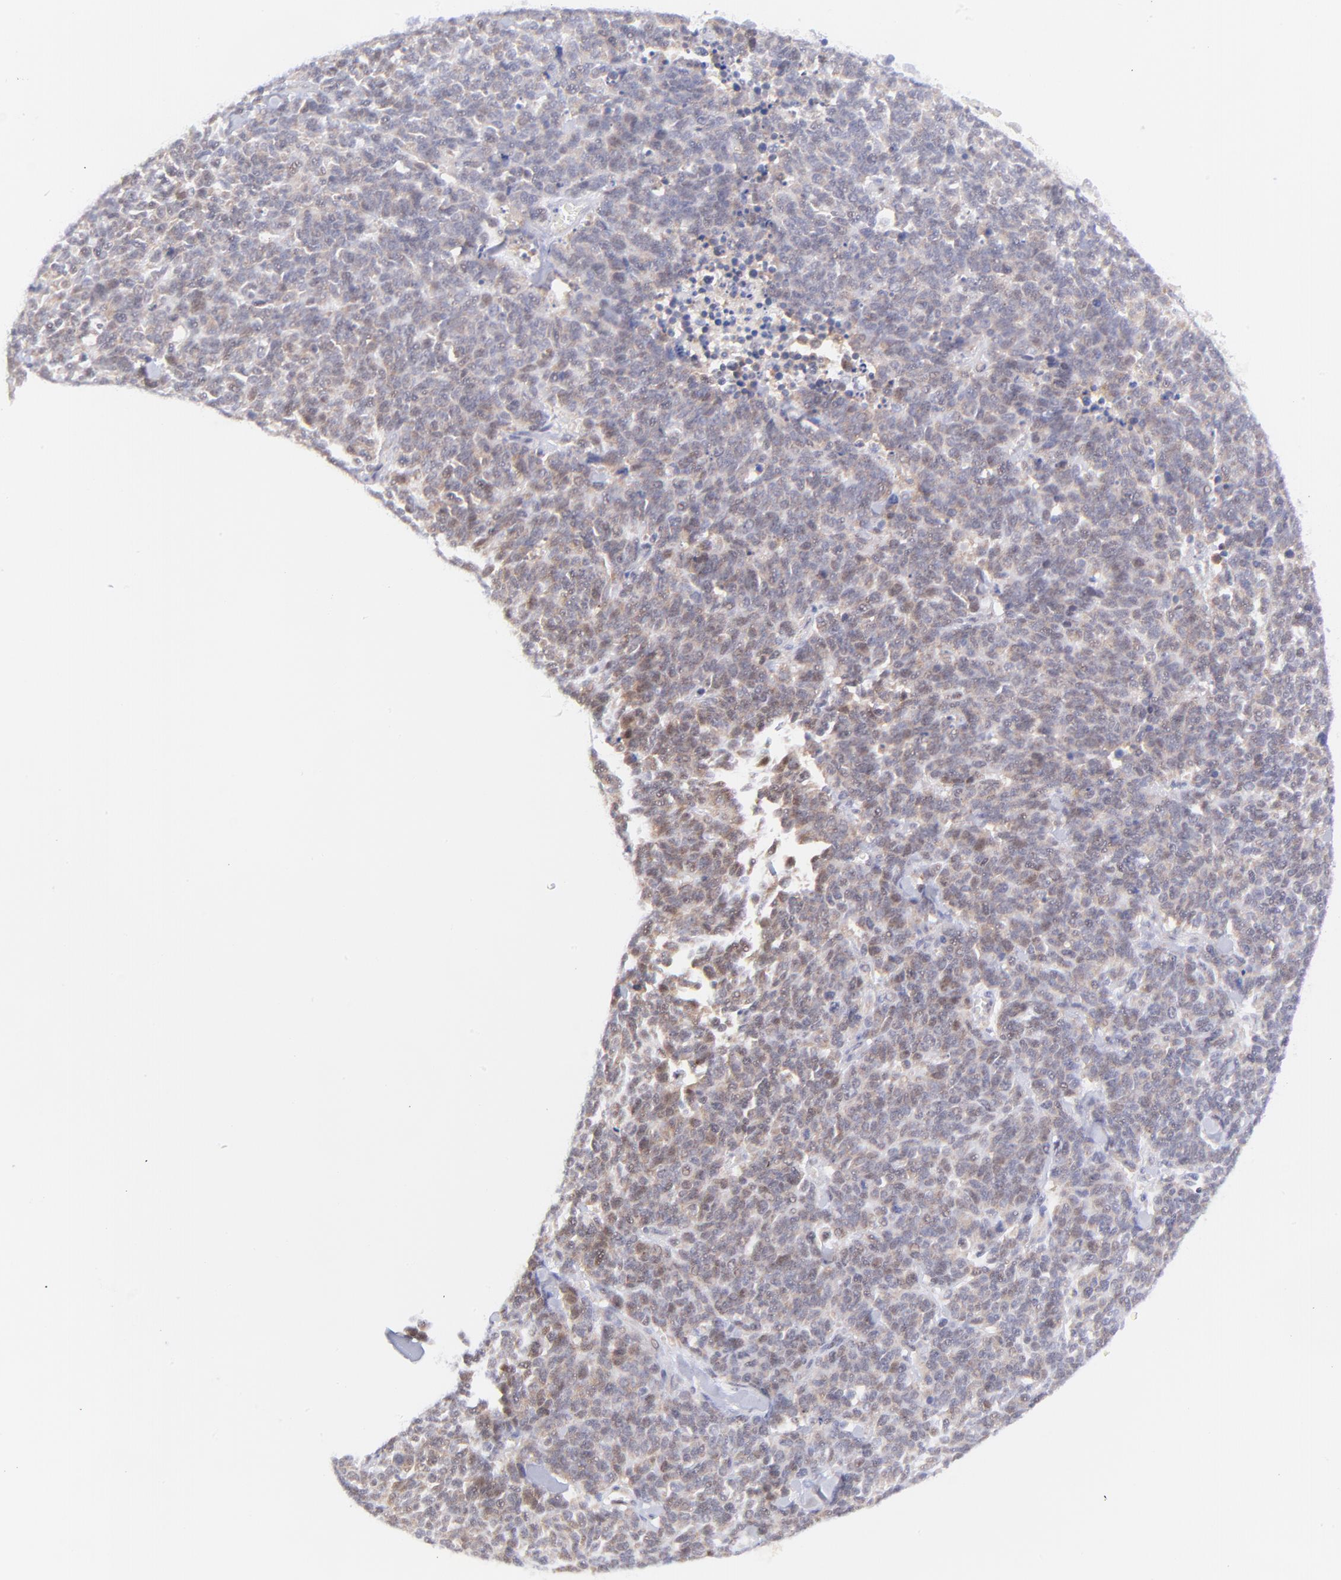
{"staining": {"intensity": "weak", "quantity": "<25%", "location": "nuclear"}, "tissue": "lung cancer", "cell_type": "Tumor cells", "image_type": "cancer", "snomed": [{"axis": "morphology", "description": "Neoplasm, malignant, NOS"}, {"axis": "topography", "description": "Lung"}], "caption": "Immunohistochemical staining of lung malignant neoplasm exhibits no significant staining in tumor cells.", "gene": "PBDC1", "patient": {"sex": "female", "age": 58}}